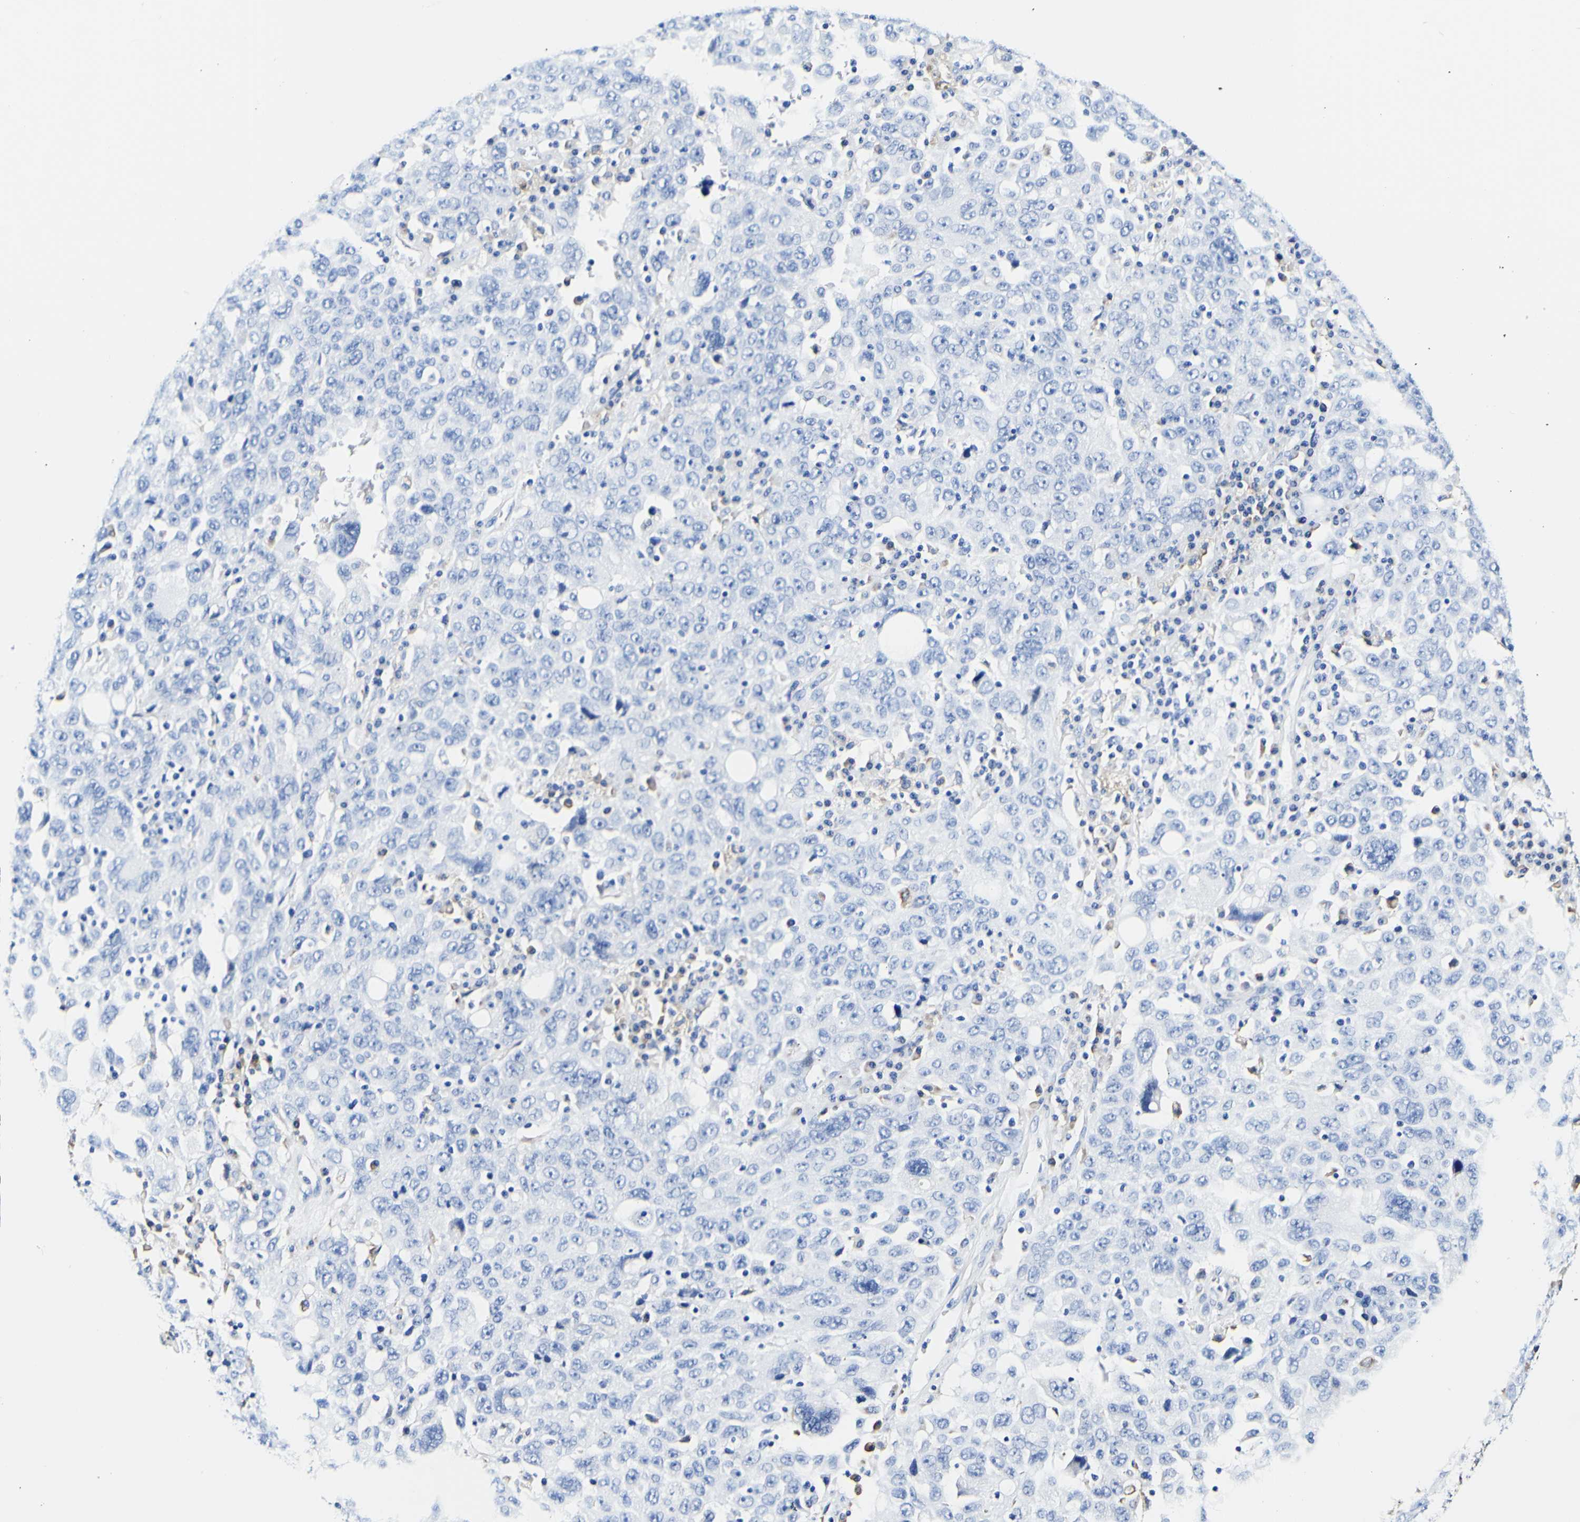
{"staining": {"intensity": "negative", "quantity": "none", "location": "none"}, "tissue": "ovarian cancer", "cell_type": "Tumor cells", "image_type": "cancer", "snomed": [{"axis": "morphology", "description": "Carcinoma, endometroid"}, {"axis": "topography", "description": "Ovary"}], "caption": "A micrograph of ovarian cancer (endometroid carcinoma) stained for a protein demonstrates no brown staining in tumor cells.", "gene": "P4HB", "patient": {"sex": "female", "age": 62}}